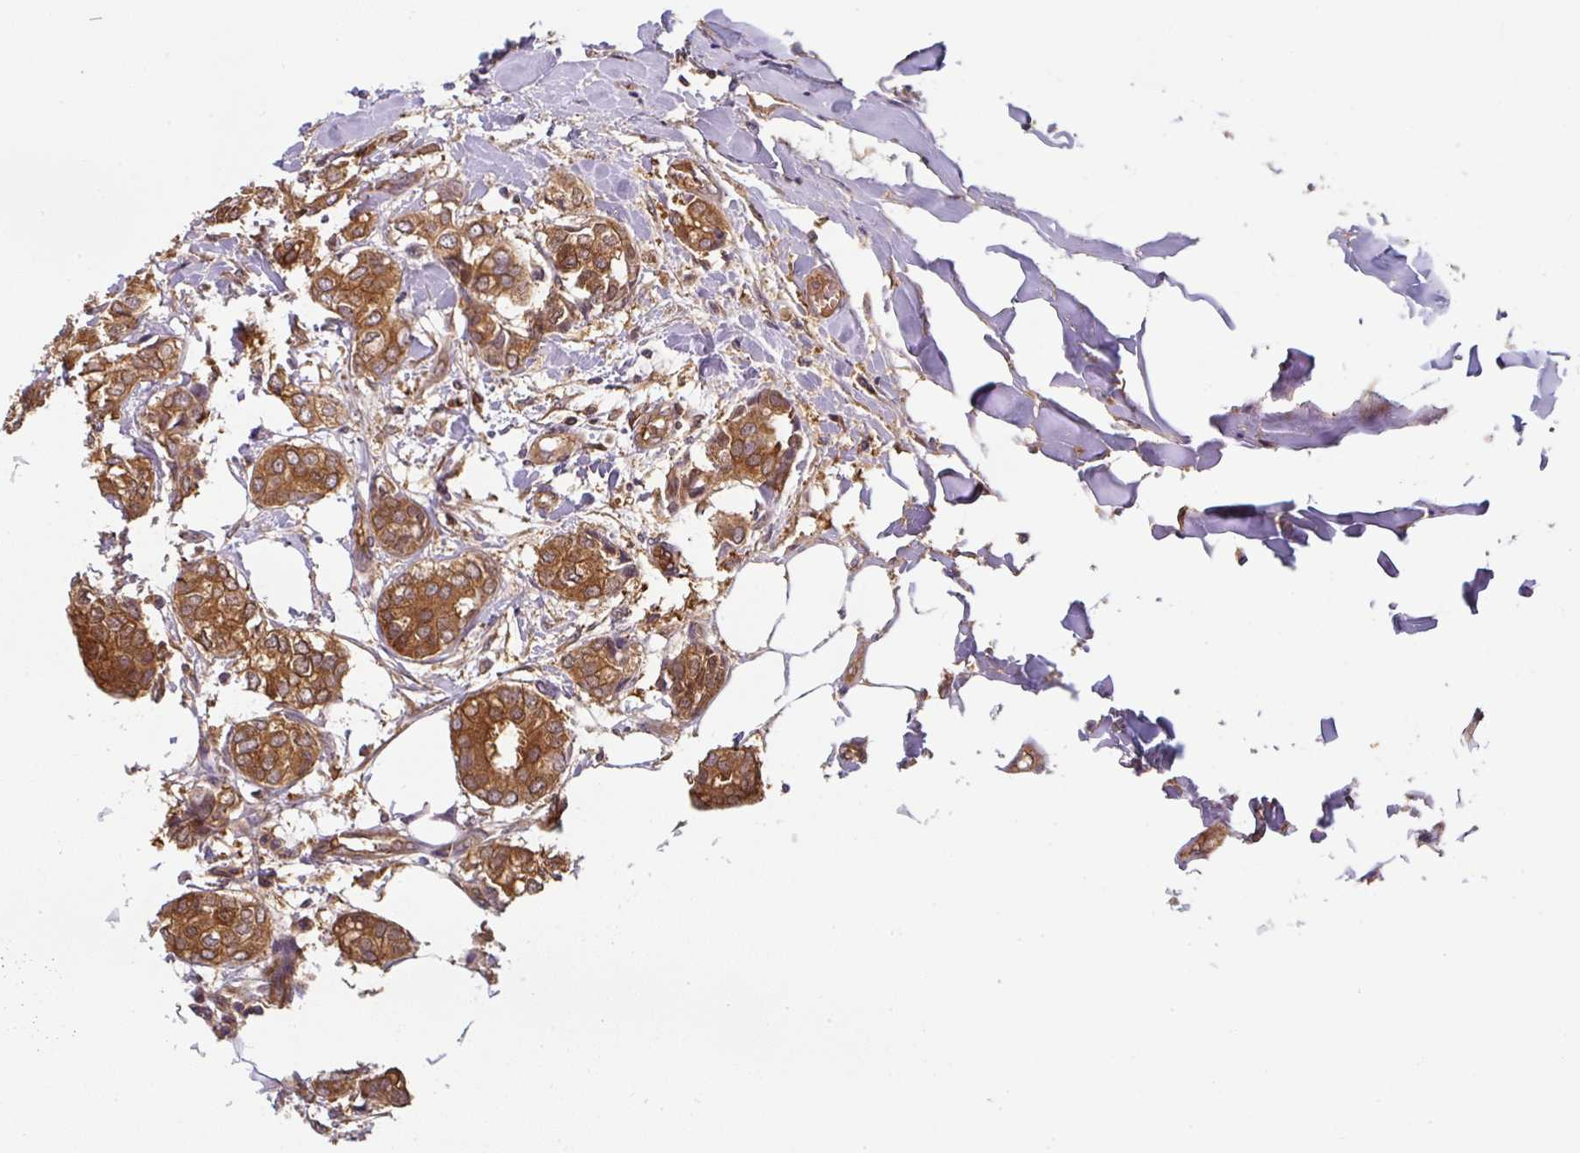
{"staining": {"intensity": "strong", "quantity": ">75%", "location": "cytoplasmic/membranous"}, "tissue": "breast cancer", "cell_type": "Tumor cells", "image_type": "cancer", "snomed": [{"axis": "morphology", "description": "Duct carcinoma"}, {"axis": "topography", "description": "Breast"}], "caption": "The histopathology image demonstrates staining of breast invasive ductal carcinoma, revealing strong cytoplasmic/membranous protein expression (brown color) within tumor cells.", "gene": "ST13", "patient": {"sex": "female", "age": 73}}